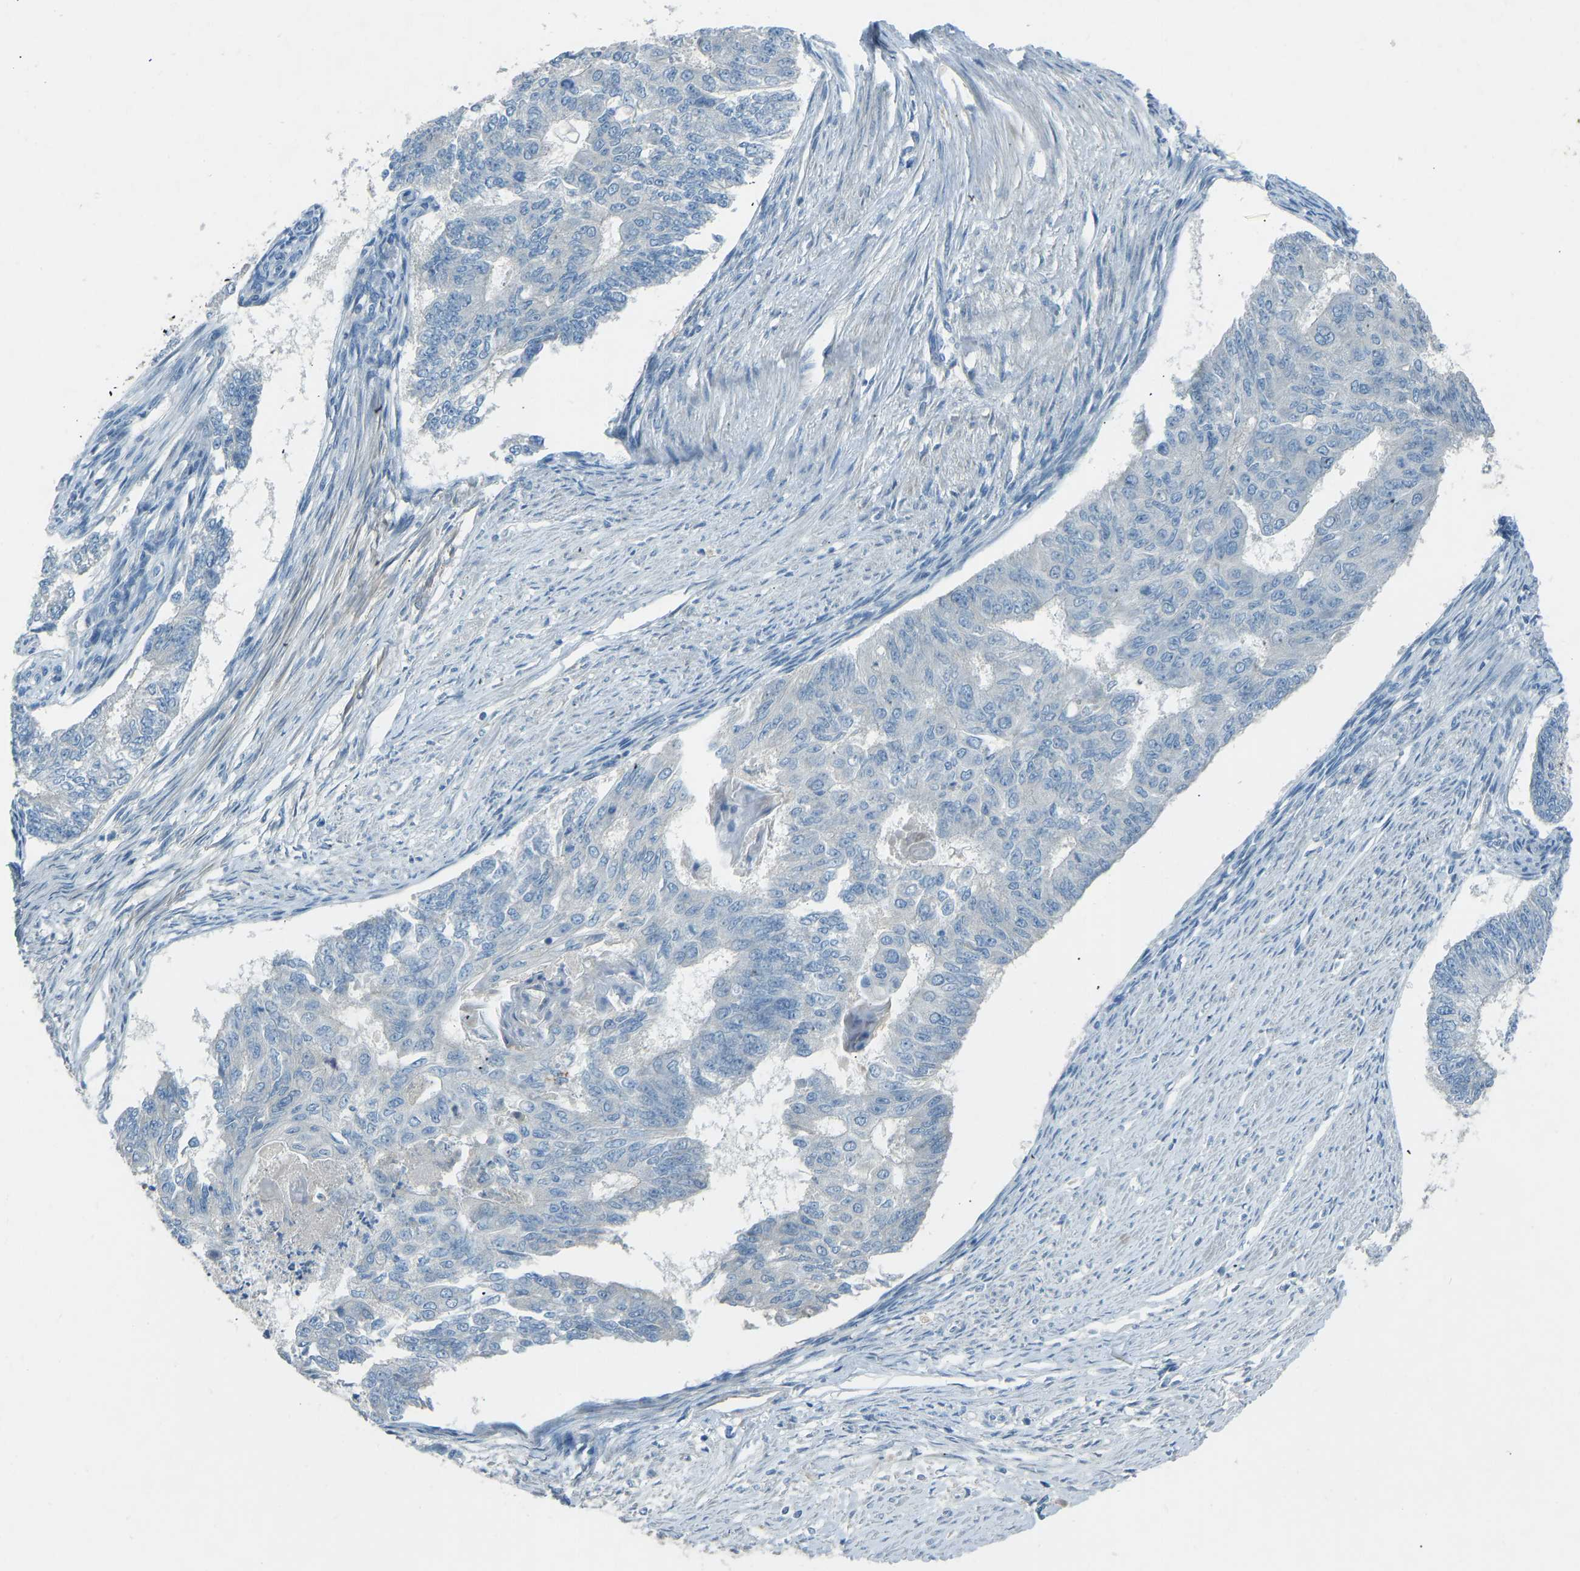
{"staining": {"intensity": "negative", "quantity": "none", "location": "none"}, "tissue": "endometrial cancer", "cell_type": "Tumor cells", "image_type": "cancer", "snomed": [{"axis": "morphology", "description": "Adenocarcinoma, NOS"}, {"axis": "topography", "description": "Endometrium"}], "caption": "Tumor cells are negative for protein expression in human endometrial cancer (adenocarcinoma). The staining is performed using DAB brown chromogen with nuclei counter-stained in using hematoxylin.", "gene": "FBLN2", "patient": {"sex": "female", "age": 32}}